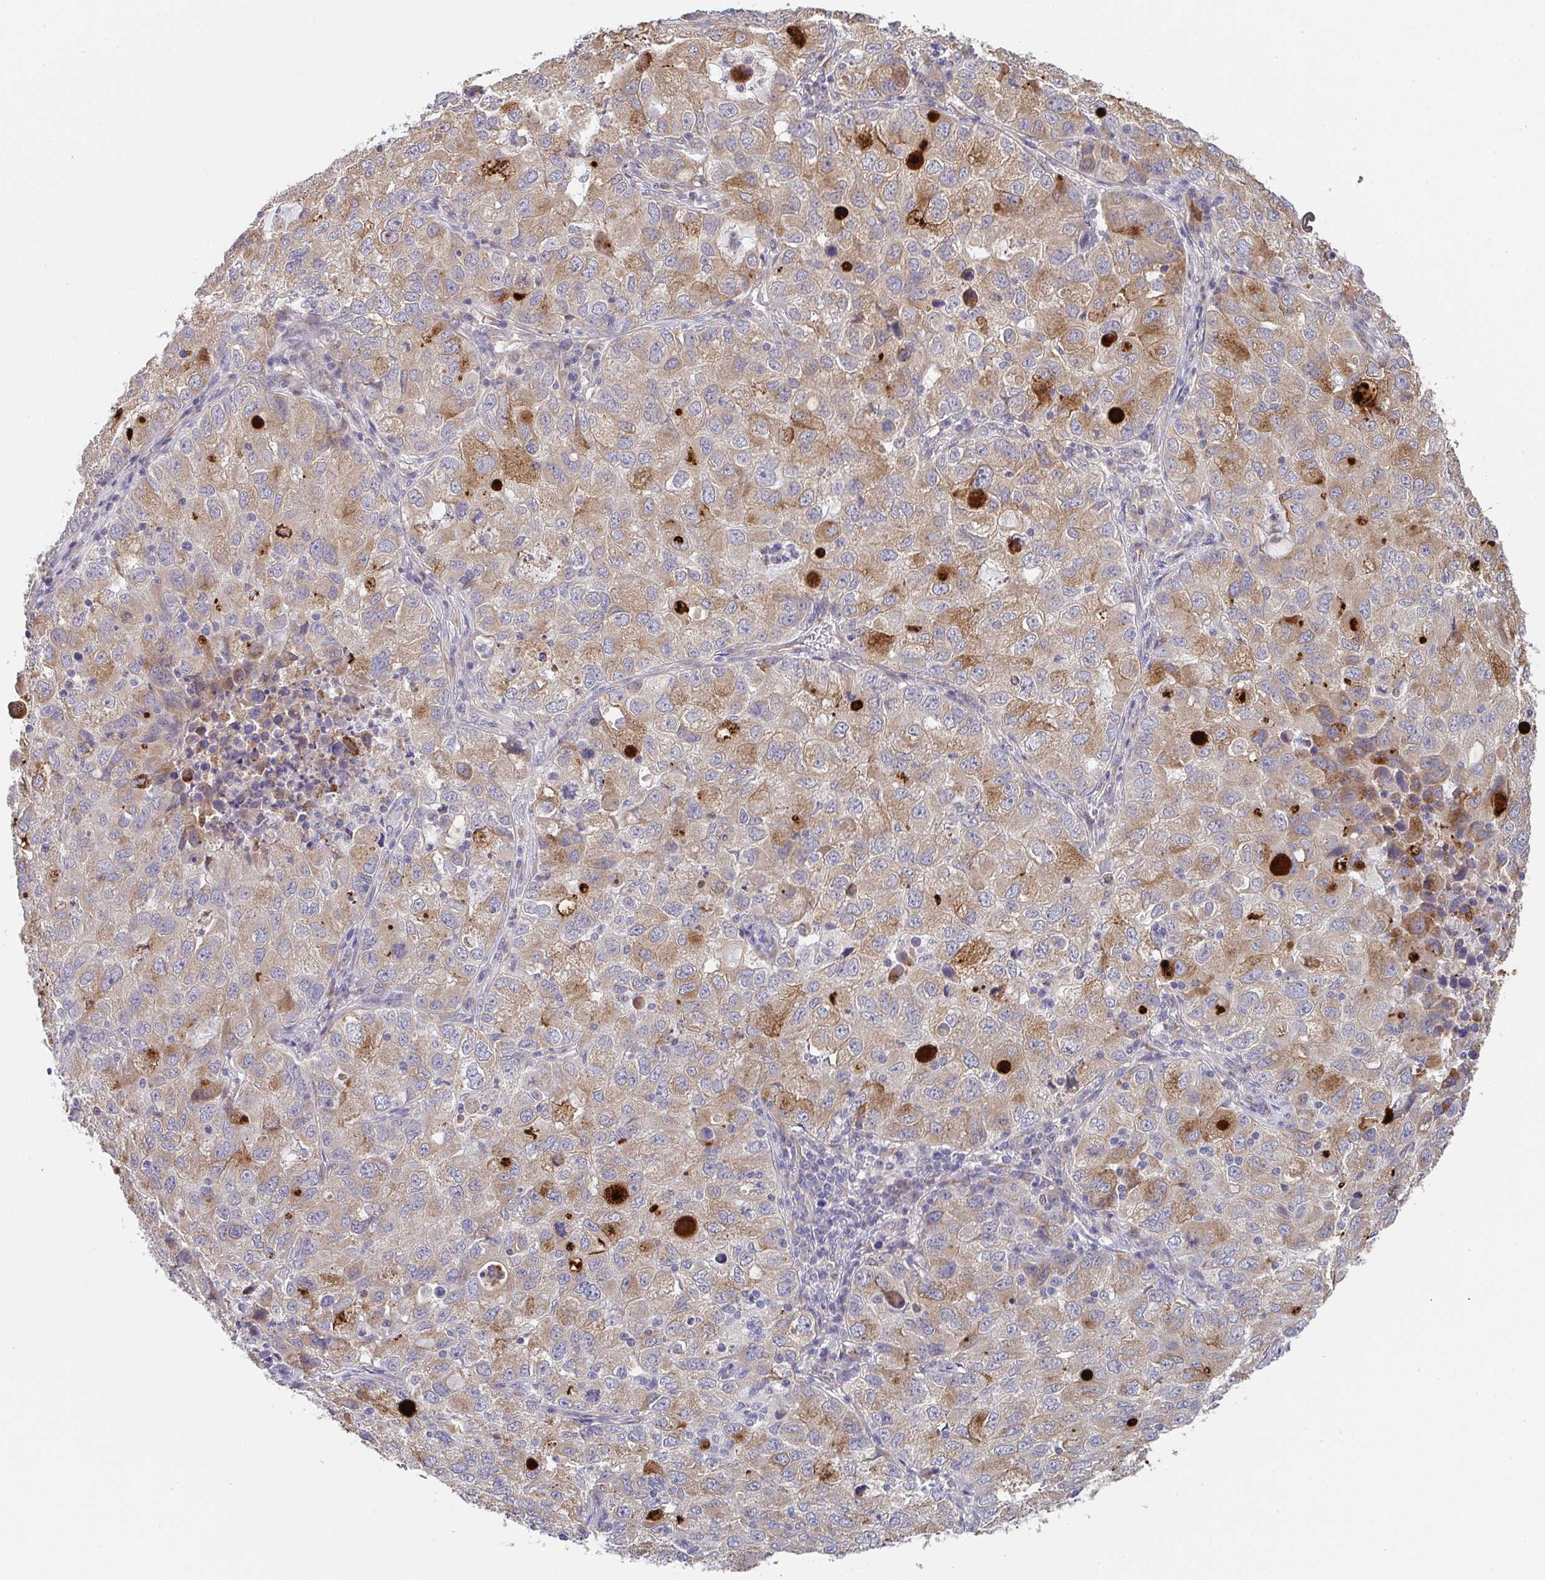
{"staining": {"intensity": "moderate", "quantity": "25%-75%", "location": "cytoplasmic/membranous"}, "tissue": "lung cancer", "cell_type": "Tumor cells", "image_type": "cancer", "snomed": [{"axis": "morphology", "description": "Normal morphology"}, {"axis": "morphology", "description": "Adenocarcinoma, NOS"}, {"axis": "topography", "description": "Lymph node"}, {"axis": "topography", "description": "Lung"}], "caption": "The histopathology image shows staining of adenocarcinoma (lung), revealing moderate cytoplasmic/membranous protein positivity (brown color) within tumor cells.", "gene": "TSPAN31", "patient": {"sex": "female", "age": 51}}